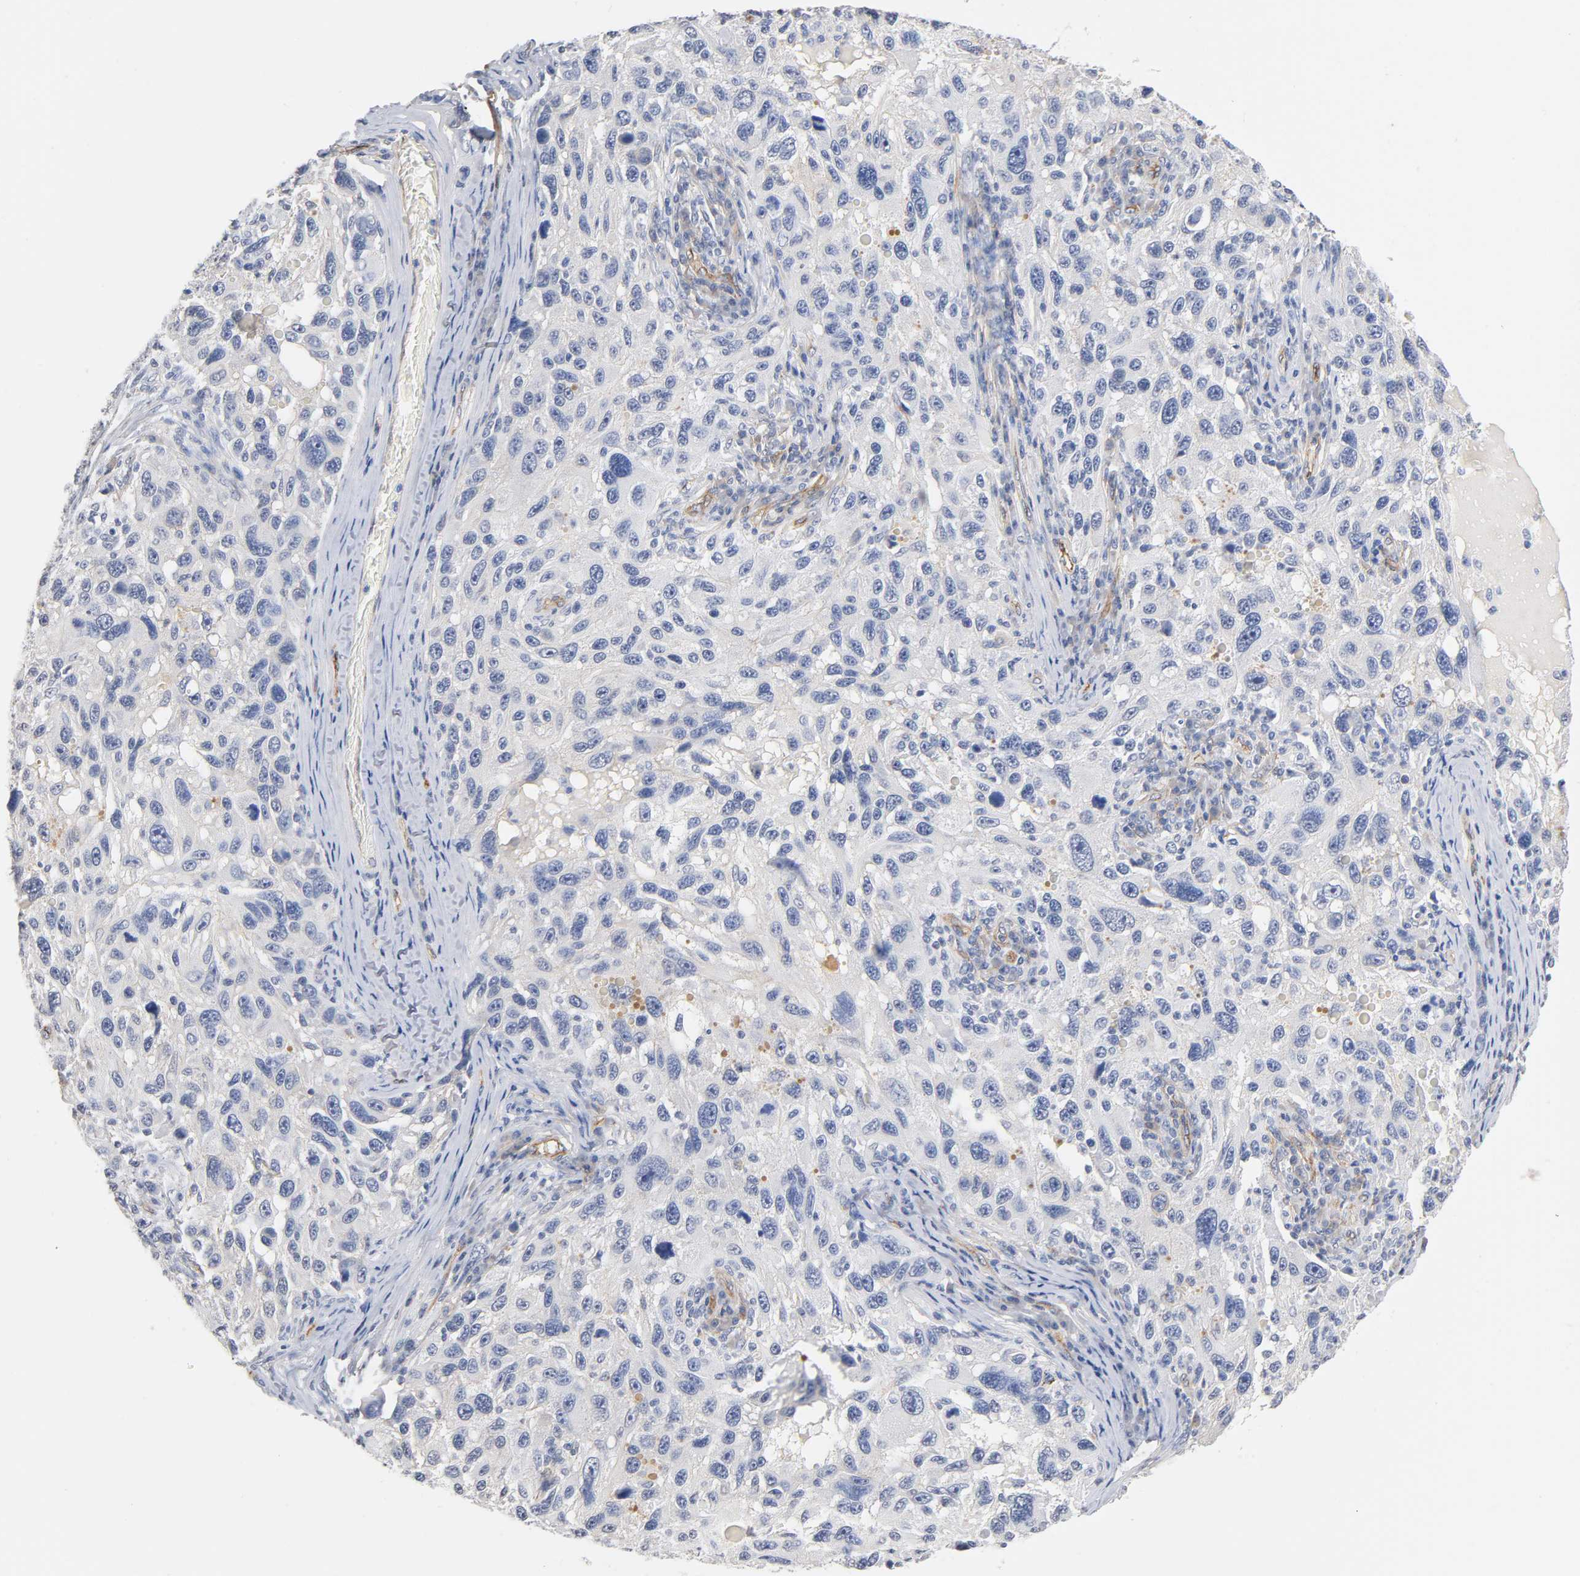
{"staining": {"intensity": "negative", "quantity": "none", "location": "none"}, "tissue": "melanoma", "cell_type": "Tumor cells", "image_type": "cancer", "snomed": [{"axis": "morphology", "description": "Malignant melanoma, NOS"}, {"axis": "topography", "description": "Skin"}], "caption": "Immunohistochemistry of malignant melanoma exhibits no positivity in tumor cells.", "gene": "SPTAN1", "patient": {"sex": "male", "age": 53}}